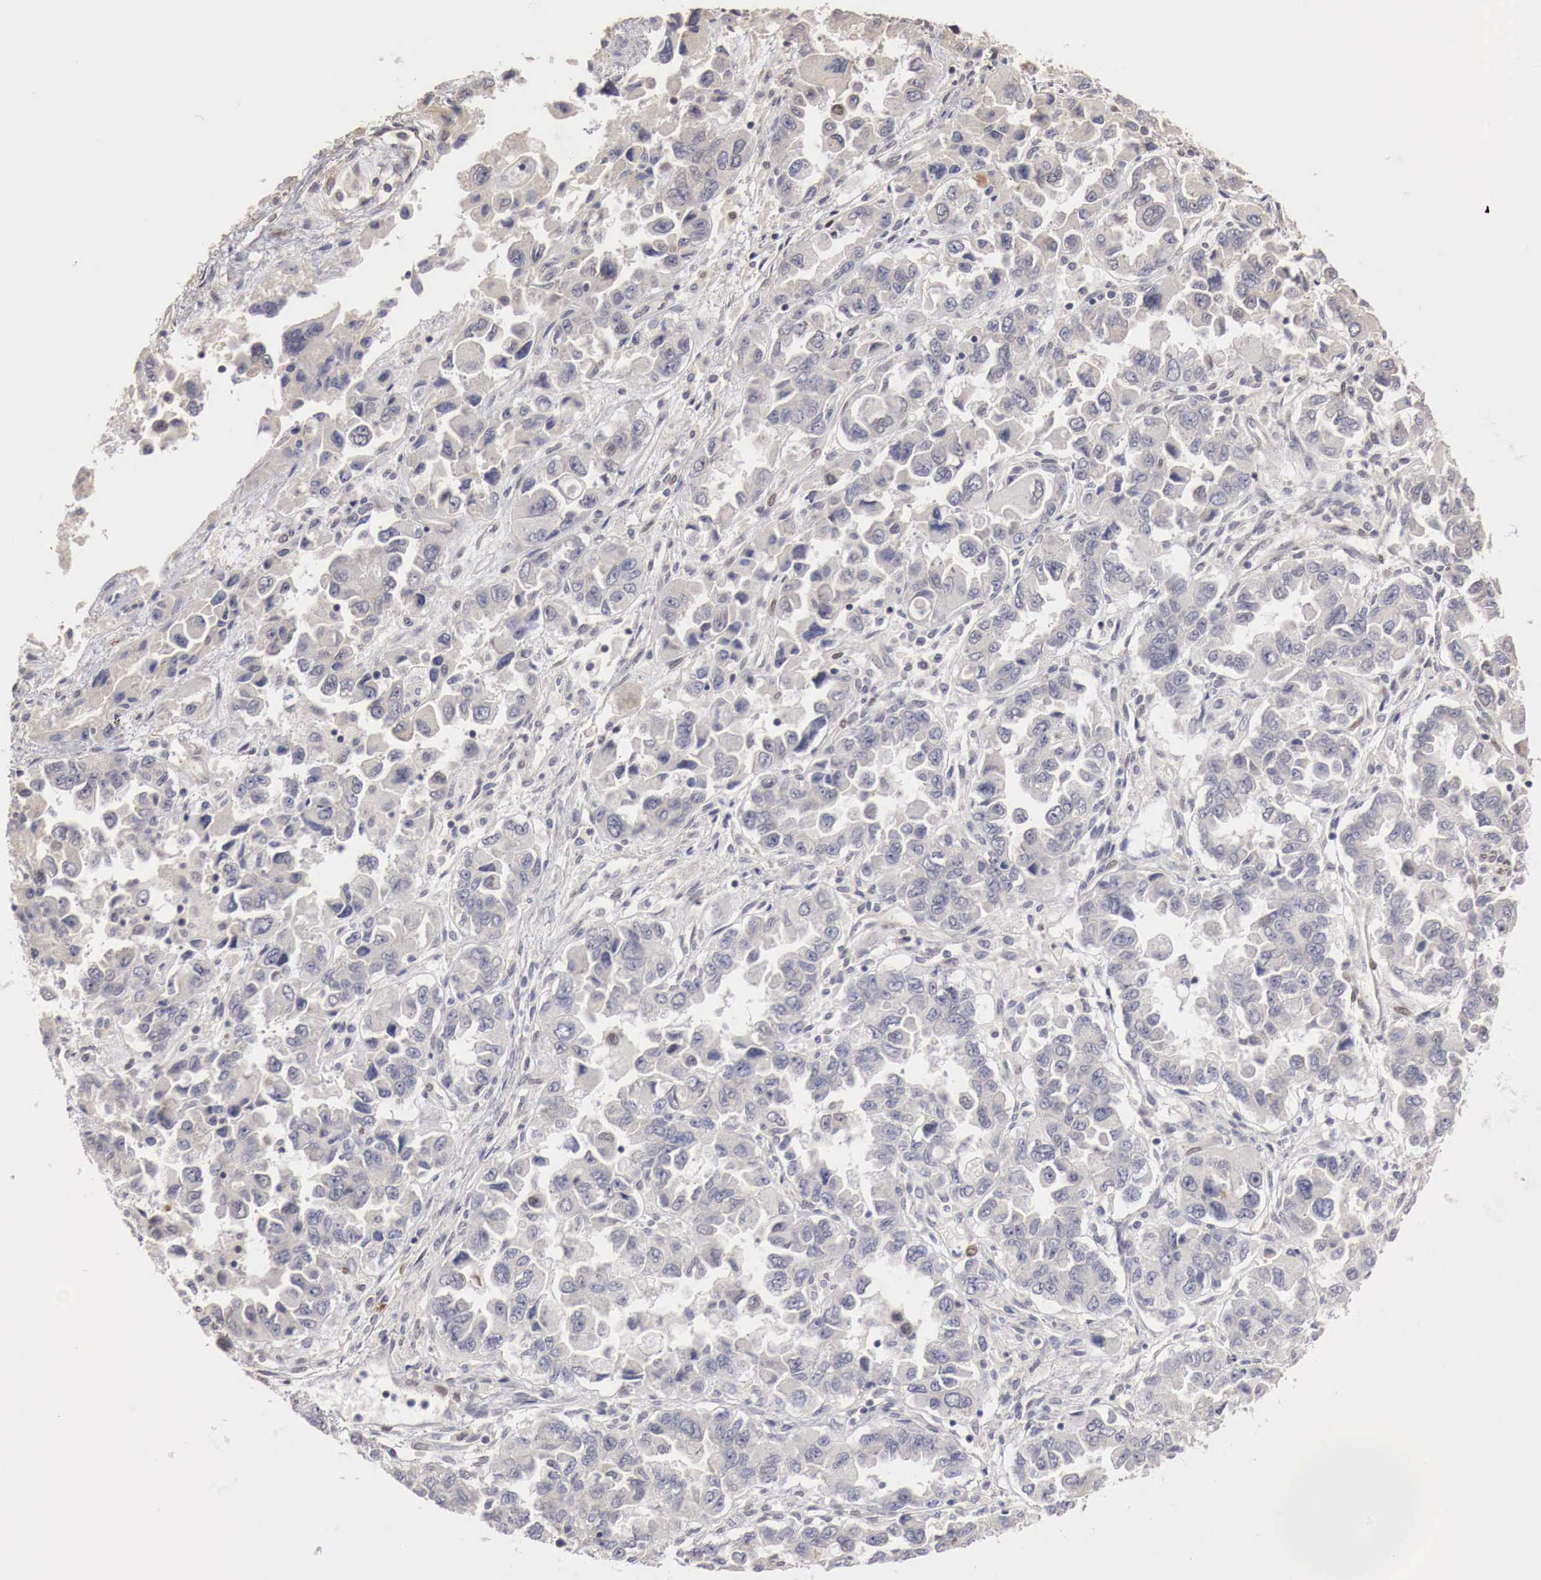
{"staining": {"intensity": "negative", "quantity": "none", "location": "none"}, "tissue": "ovarian cancer", "cell_type": "Tumor cells", "image_type": "cancer", "snomed": [{"axis": "morphology", "description": "Cystadenocarcinoma, serous, NOS"}, {"axis": "topography", "description": "Ovary"}], "caption": "This is an IHC histopathology image of ovarian cancer. There is no expression in tumor cells.", "gene": "KHDRBS2", "patient": {"sex": "female", "age": 84}}